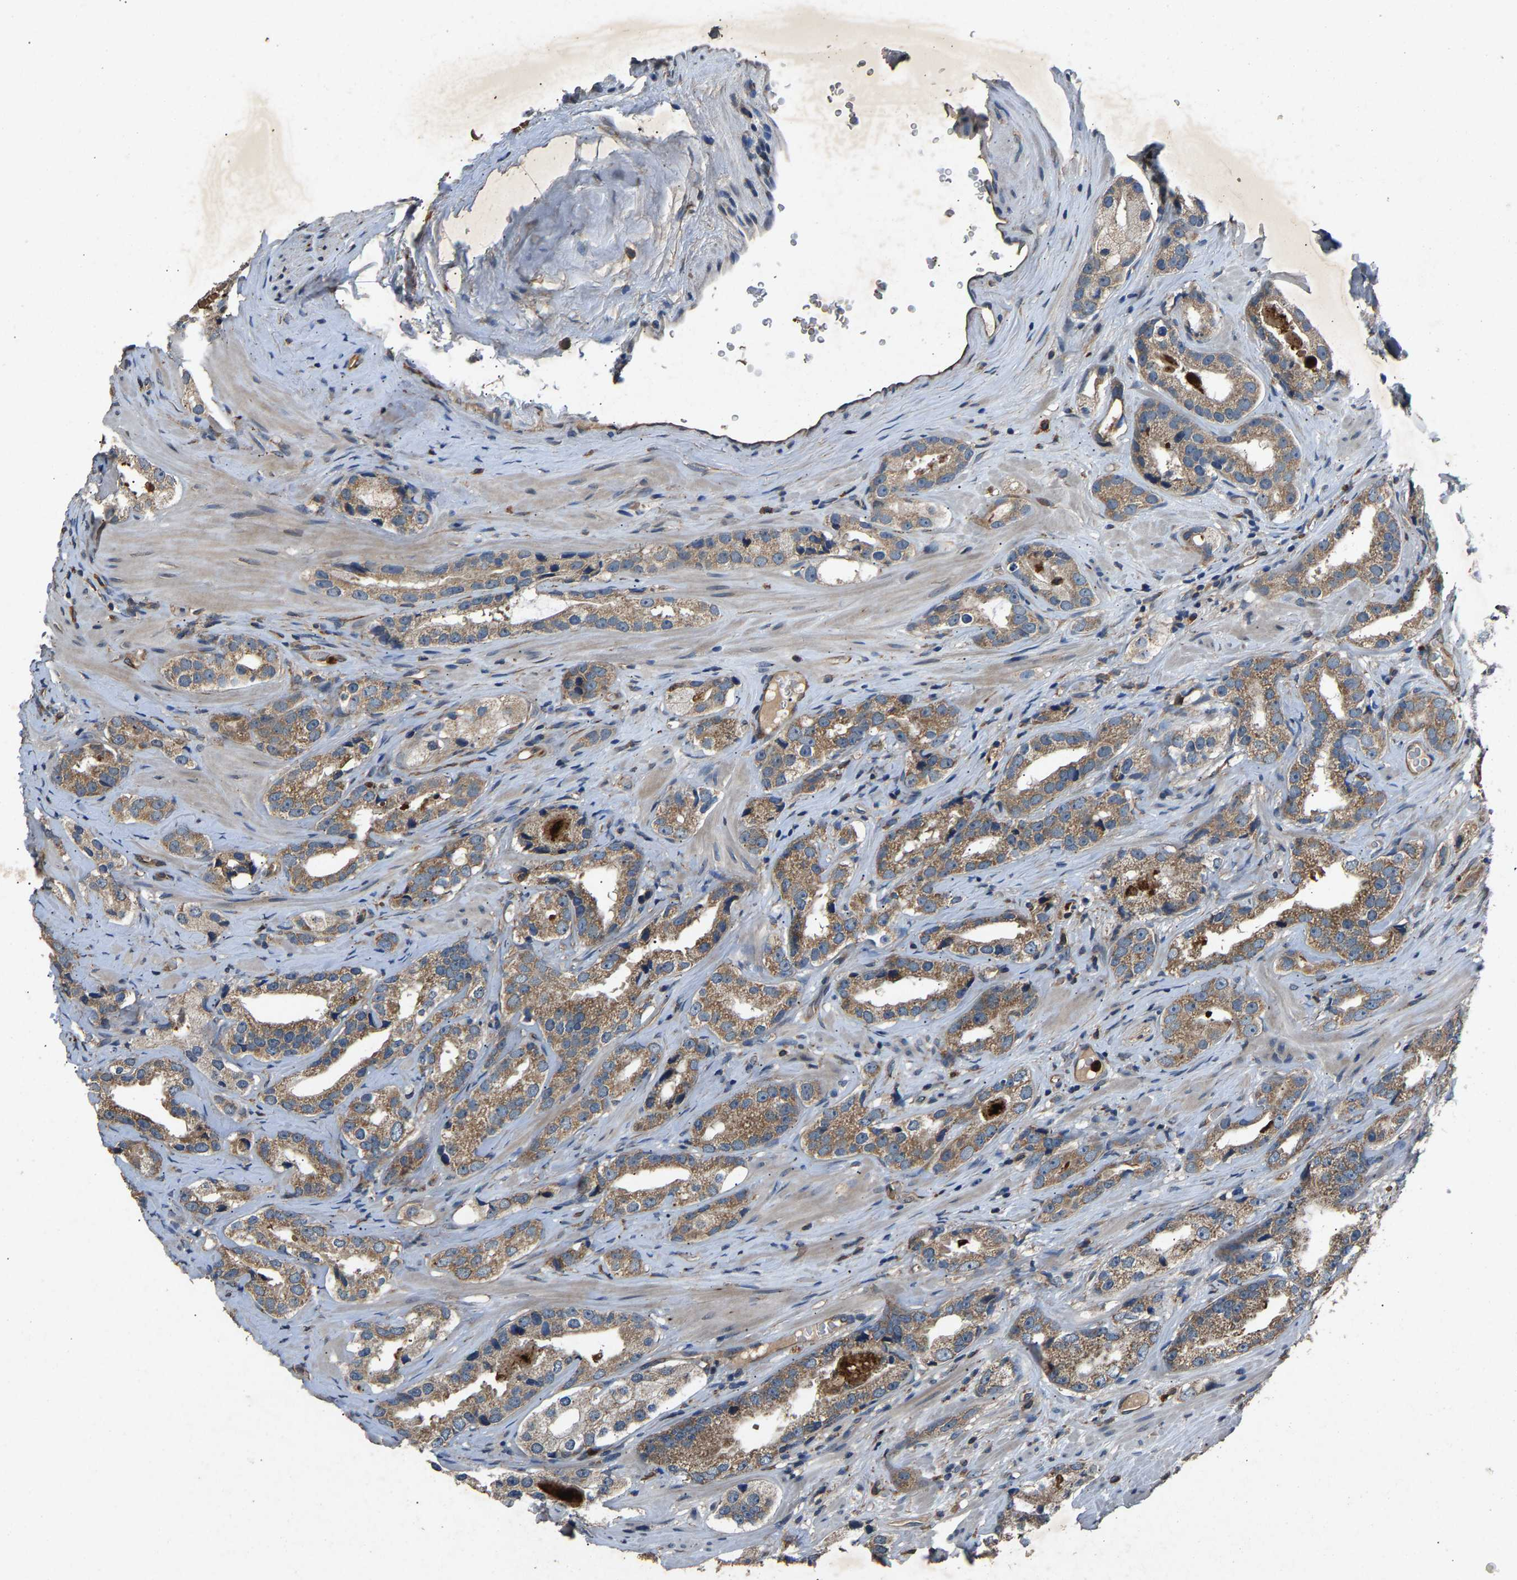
{"staining": {"intensity": "moderate", "quantity": ">75%", "location": "cytoplasmic/membranous"}, "tissue": "prostate cancer", "cell_type": "Tumor cells", "image_type": "cancer", "snomed": [{"axis": "morphology", "description": "Adenocarcinoma, High grade"}, {"axis": "topography", "description": "Prostate"}], "caption": "Human high-grade adenocarcinoma (prostate) stained for a protein (brown) exhibits moderate cytoplasmic/membranous positive expression in approximately >75% of tumor cells.", "gene": "PPID", "patient": {"sex": "male", "age": 63}}